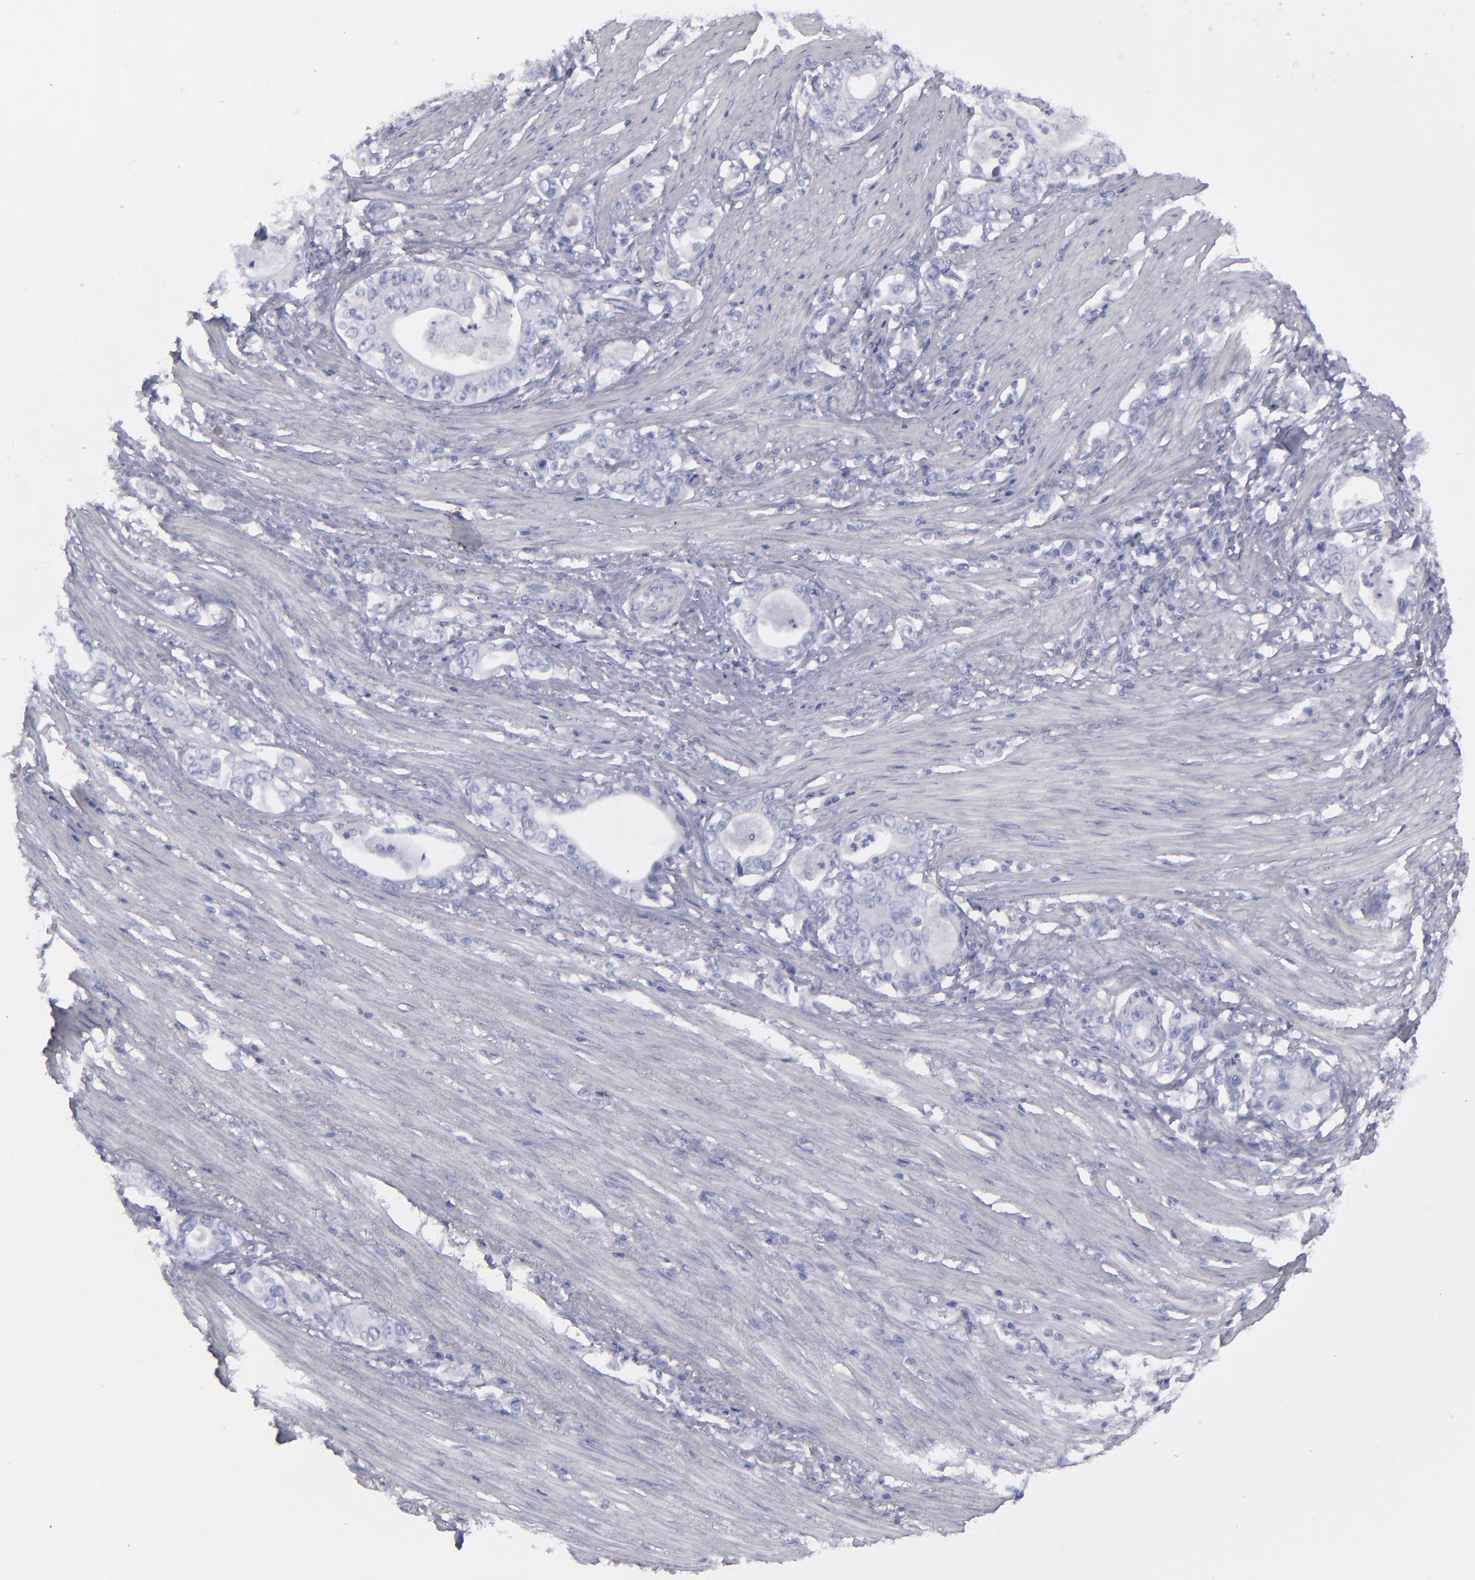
{"staining": {"intensity": "negative", "quantity": "none", "location": "none"}, "tissue": "stomach cancer", "cell_type": "Tumor cells", "image_type": "cancer", "snomed": [{"axis": "morphology", "description": "Adenocarcinoma, NOS"}, {"axis": "topography", "description": "Stomach, lower"}], "caption": "Immunohistochemistry of stomach cancer exhibits no positivity in tumor cells.", "gene": "CD22", "patient": {"sex": "female", "age": 72}}